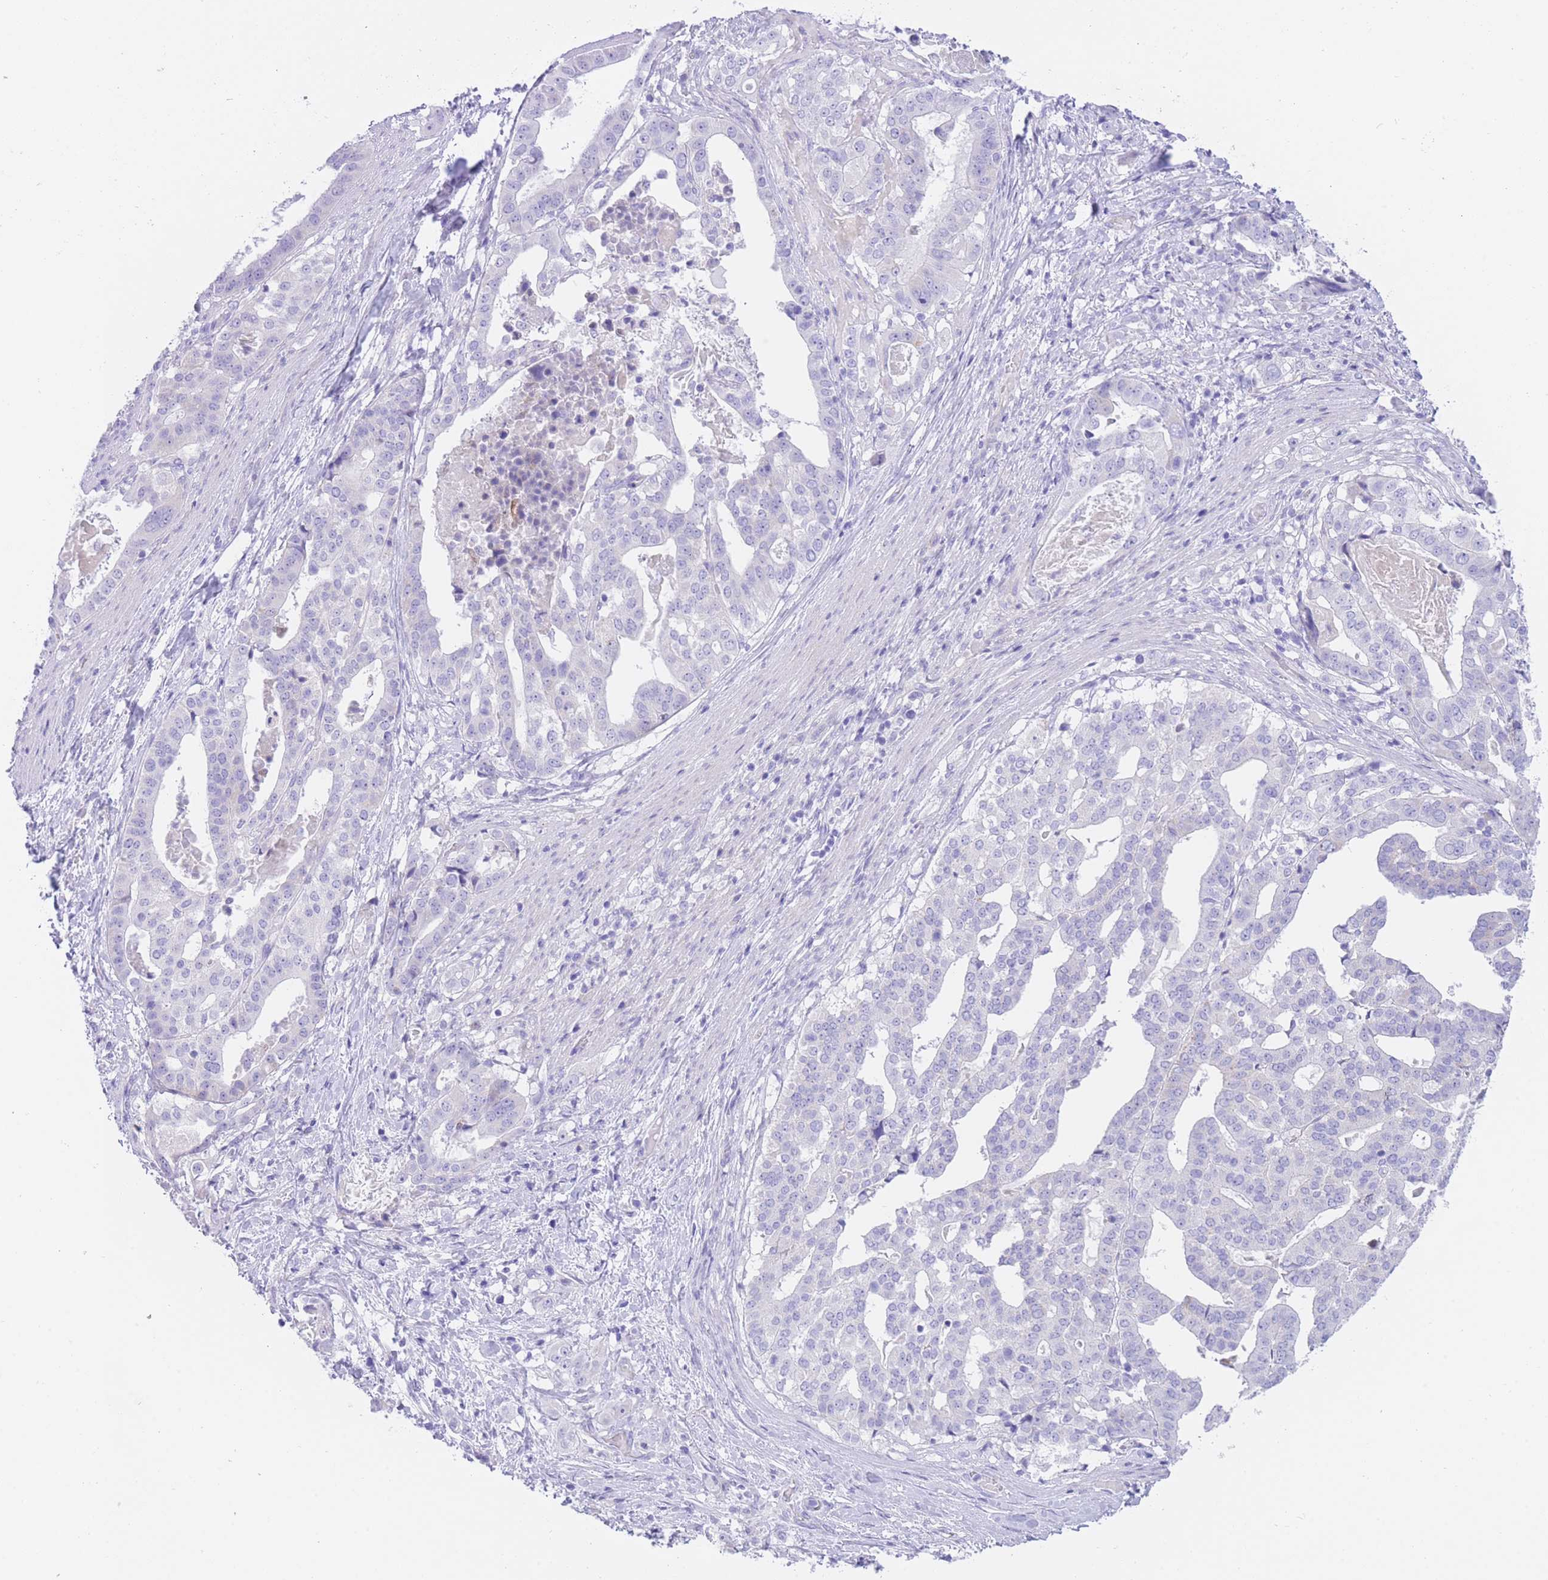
{"staining": {"intensity": "negative", "quantity": "none", "location": "none"}, "tissue": "stomach cancer", "cell_type": "Tumor cells", "image_type": "cancer", "snomed": [{"axis": "morphology", "description": "Adenocarcinoma, NOS"}, {"axis": "topography", "description": "Stomach"}], "caption": "DAB (3,3'-diaminobenzidine) immunohistochemical staining of human stomach adenocarcinoma displays no significant staining in tumor cells.", "gene": "QTRT1", "patient": {"sex": "male", "age": 48}}